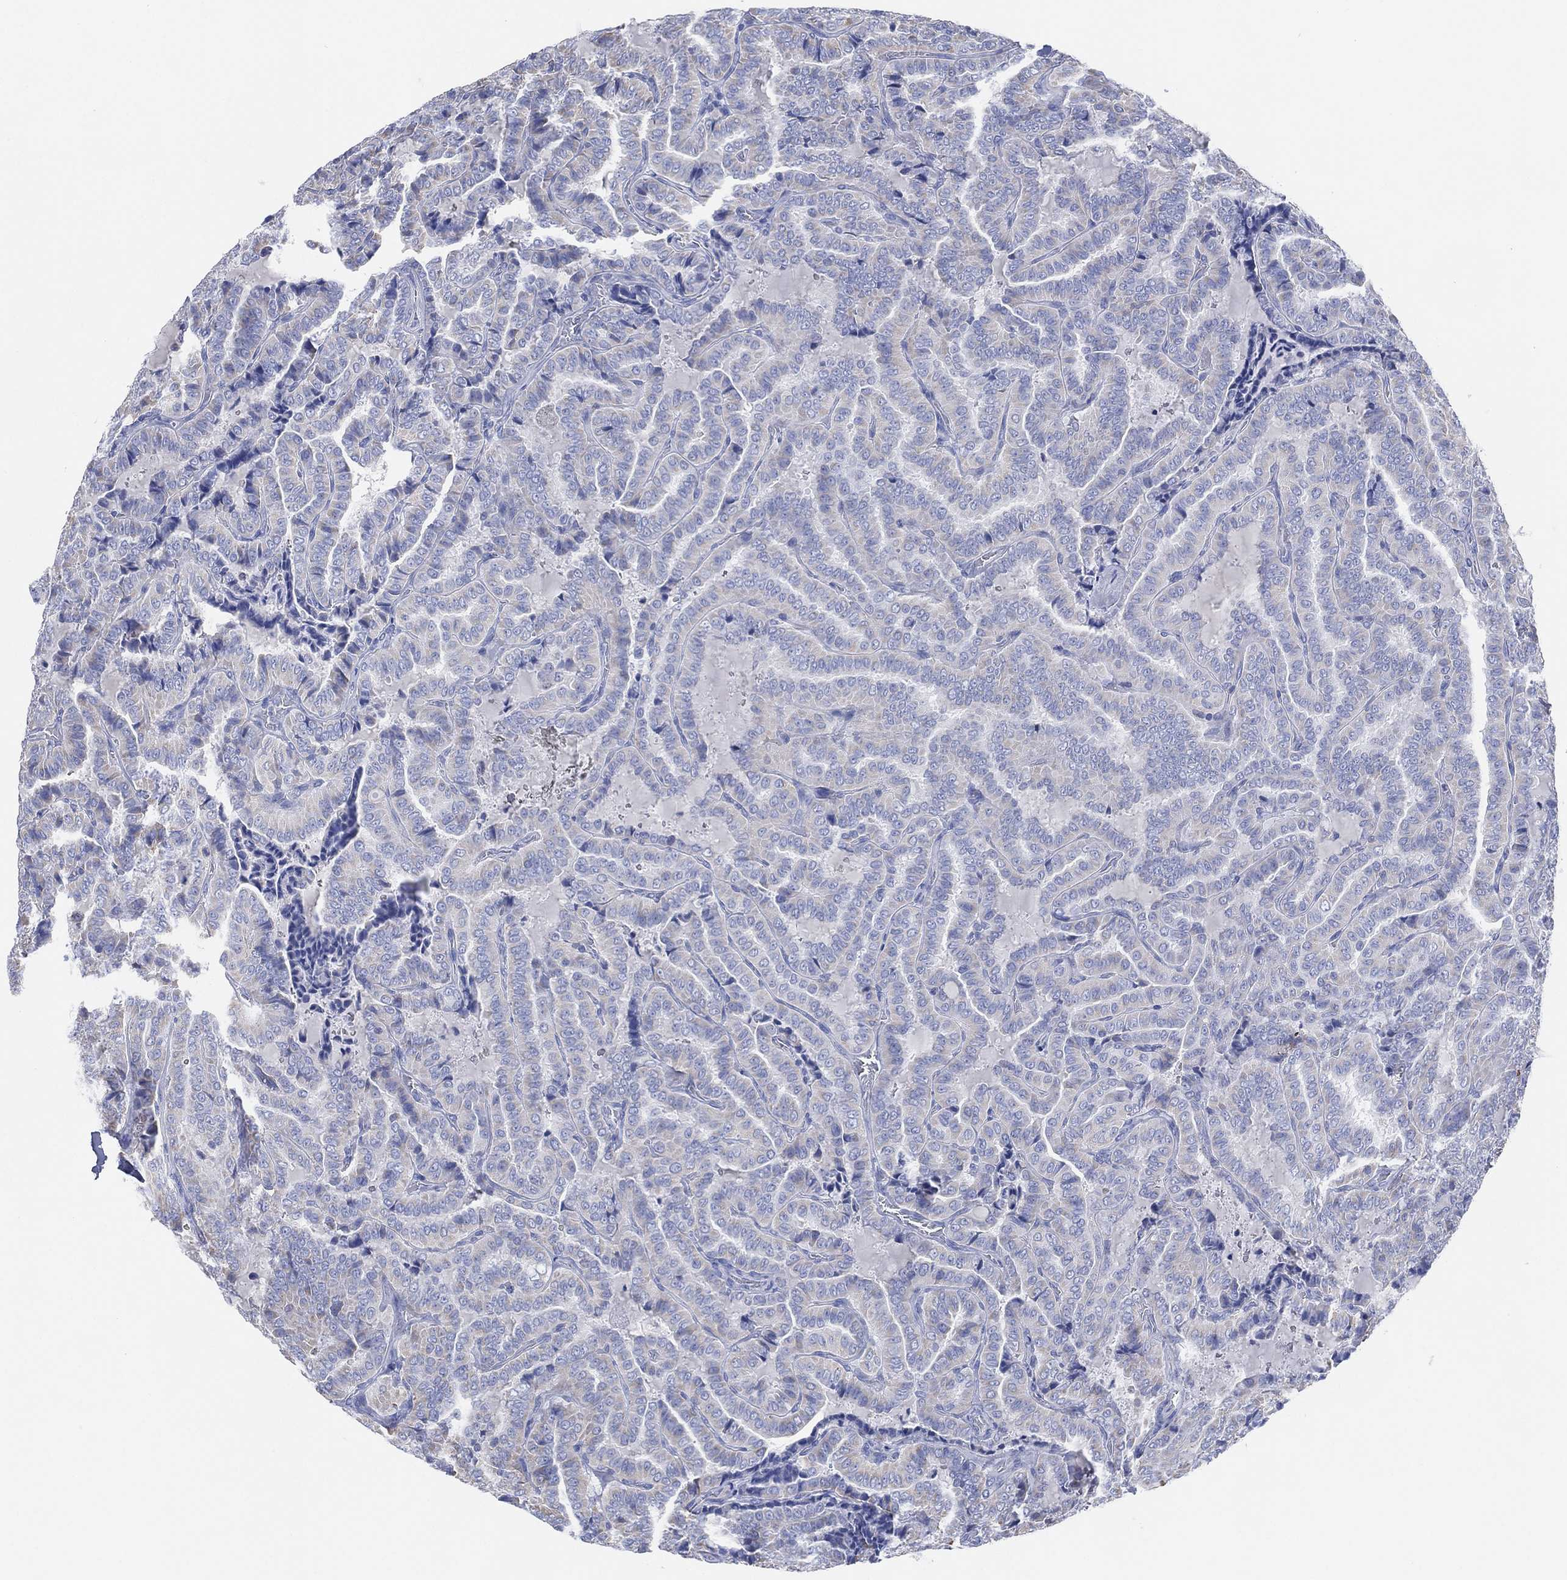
{"staining": {"intensity": "negative", "quantity": "none", "location": "none"}, "tissue": "thyroid cancer", "cell_type": "Tumor cells", "image_type": "cancer", "snomed": [{"axis": "morphology", "description": "Papillary adenocarcinoma, NOS"}, {"axis": "topography", "description": "Thyroid gland"}], "caption": "Image shows no significant protein expression in tumor cells of thyroid cancer (papillary adenocarcinoma).", "gene": "CFTR", "patient": {"sex": "female", "age": 39}}